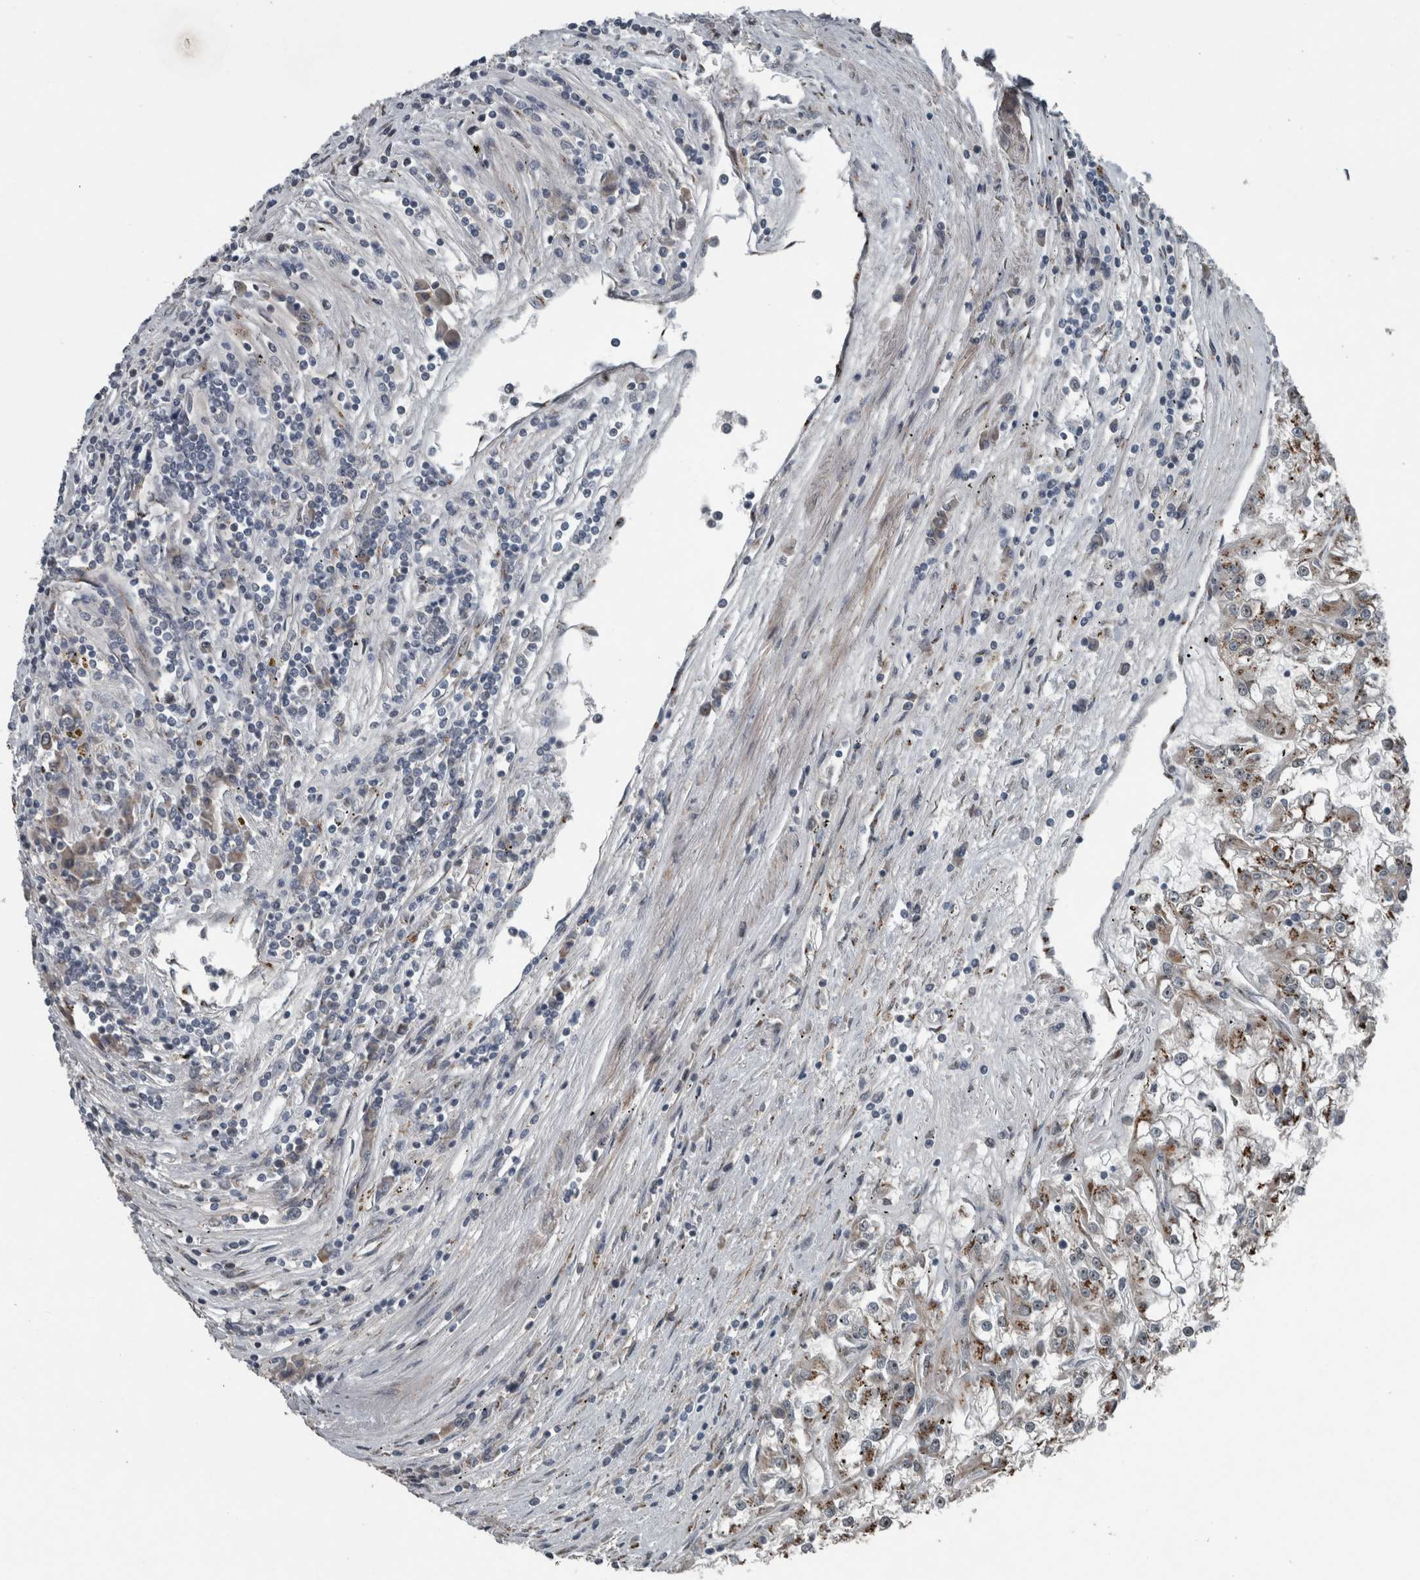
{"staining": {"intensity": "moderate", "quantity": "25%-75%", "location": "cytoplasmic/membranous"}, "tissue": "renal cancer", "cell_type": "Tumor cells", "image_type": "cancer", "snomed": [{"axis": "morphology", "description": "Adenocarcinoma, NOS"}, {"axis": "topography", "description": "Kidney"}], "caption": "The photomicrograph displays staining of renal cancer, revealing moderate cytoplasmic/membranous protein staining (brown color) within tumor cells.", "gene": "ZNF345", "patient": {"sex": "female", "age": 52}}